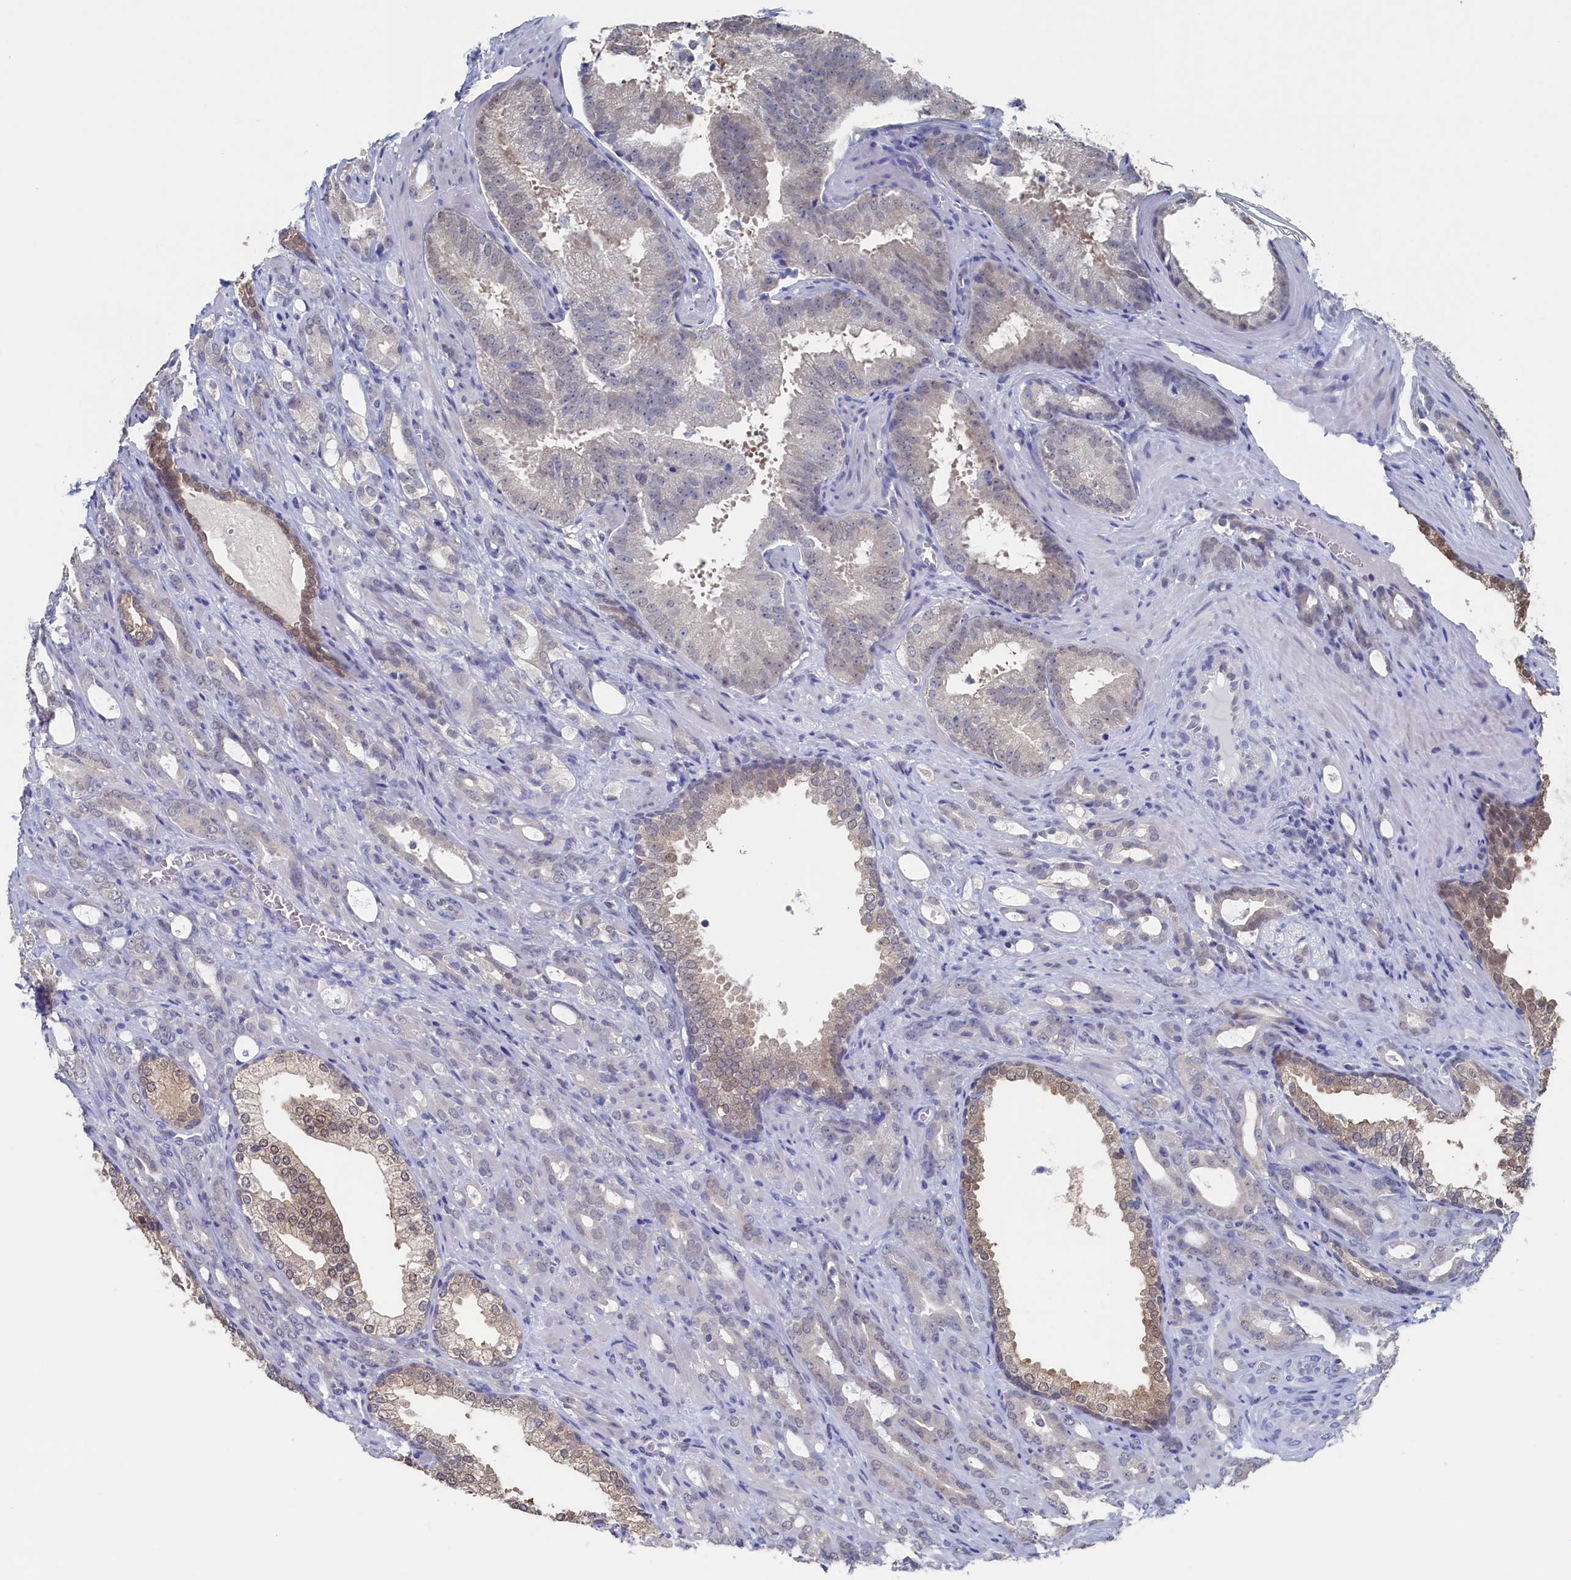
{"staining": {"intensity": "negative", "quantity": "none", "location": "none"}, "tissue": "prostate cancer", "cell_type": "Tumor cells", "image_type": "cancer", "snomed": [{"axis": "morphology", "description": "Adenocarcinoma, High grade"}, {"axis": "topography", "description": "Prostate"}], "caption": "DAB (3,3'-diaminobenzidine) immunohistochemical staining of human prostate cancer (adenocarcinoma (high-grade)) reveals no significant positivity in tumor cells.", "gene": "C11orf54", "patient": {"sex": "male", "age": 72}}